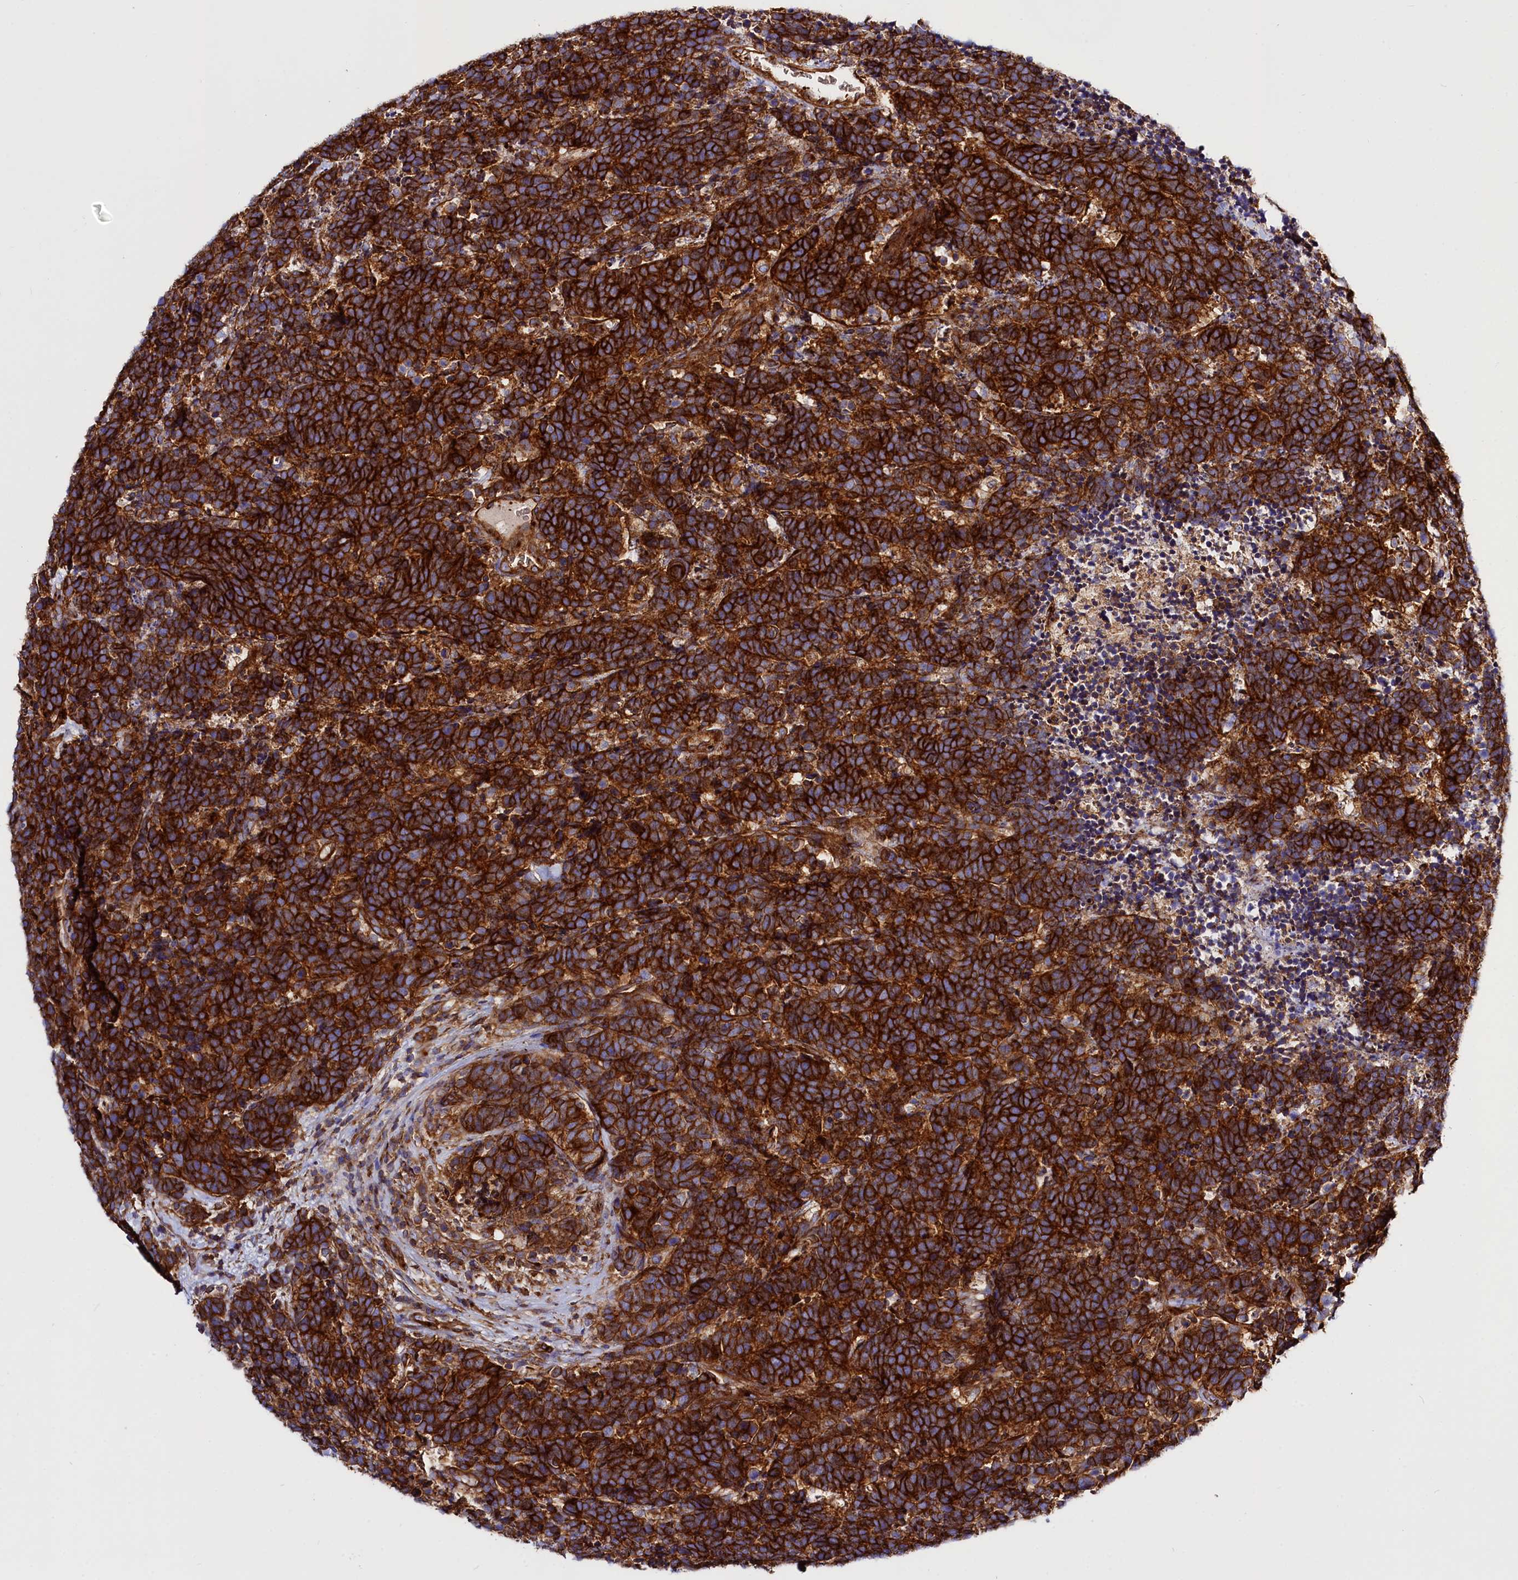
{"staining": {"intensity": "strong", "quantity": ">75%", "location": "cytoplasmic/membranous"}, "tissue": "carcinoid", "cell_type": "Tumor cells", "image_type": "cancer", "snomed": [{"axis": "morphology", "description": "Carcinoma, NOS"}, {"axis": "morphology", "description": "Carcinoid, malignant, NOS"}, {"axis": "topography", "description": "Urinary bladder"}], "caption": "Immunohistochemistry staining of carcinoma, which shows high levels of strong cytoplasmic/membranous positivity in approximately >75% of tumor cells indicating strong cytoplasmic/membranous protein positivity. The staining was performed using DAB (brown) for protein detection and nuclei were counterstained in hematoxylin (blue).", "gene": "ANO6", "patient": {"sex": "male", "age": 57}}